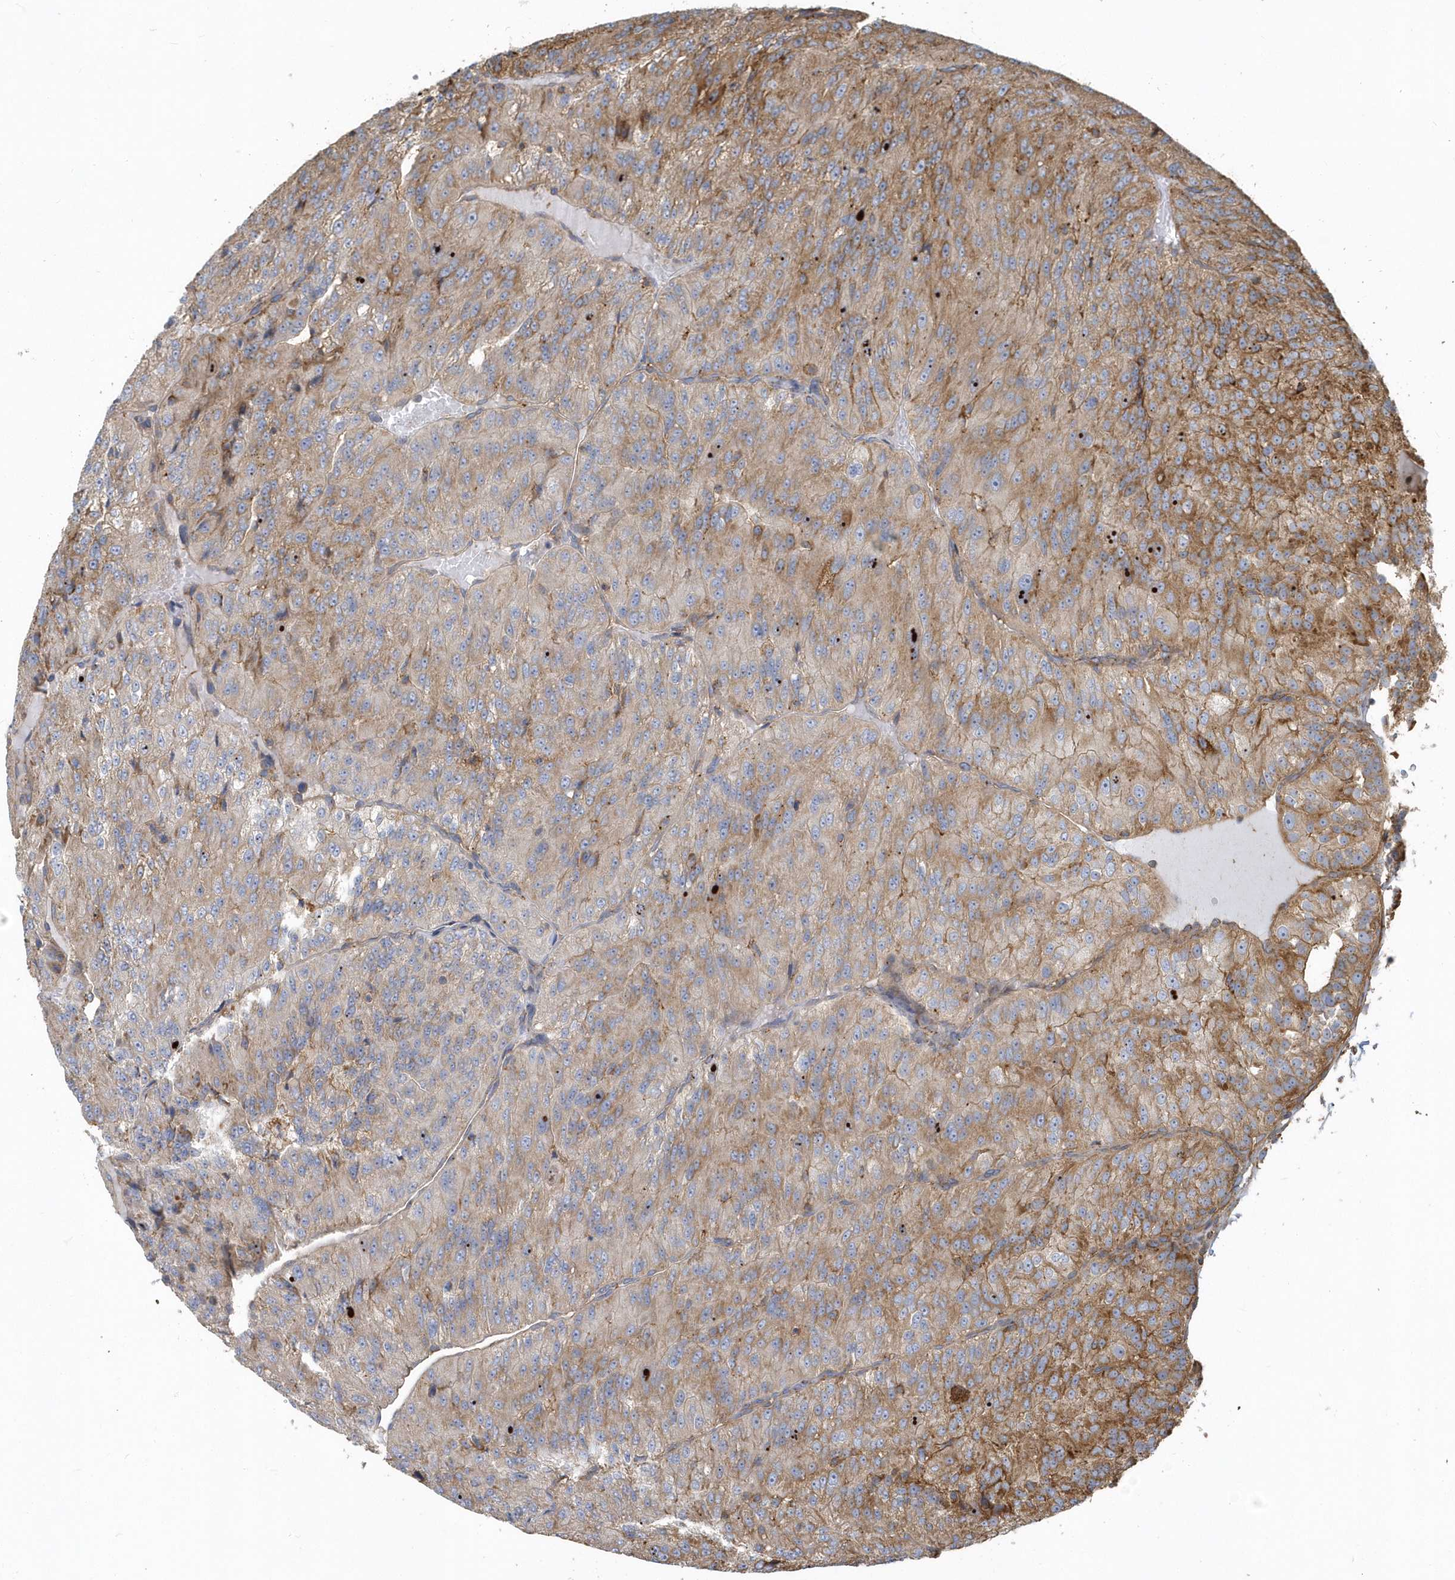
{"staining": {"intensity": "moderate", "quantity": "25%-75%", "location": "cytoplasmic/membranous"}, "tissue": "renal cancer", "cell_type": "Tumor cells", "image_type": "cancer", "snomed": [{"axis": "morphology", "description": "Adenocarcinoma, NOS"}, {"axis": "topography", "description": "Kidney"}], "caption": "Brown immunohistochemical staining in human renal cancer exhibits moderate cytoplasmic/membranous expression in approximately 25%-75% of tumor cells.", "gene": "TRAIP", "patient": {"sex": "female", "age": 63}}